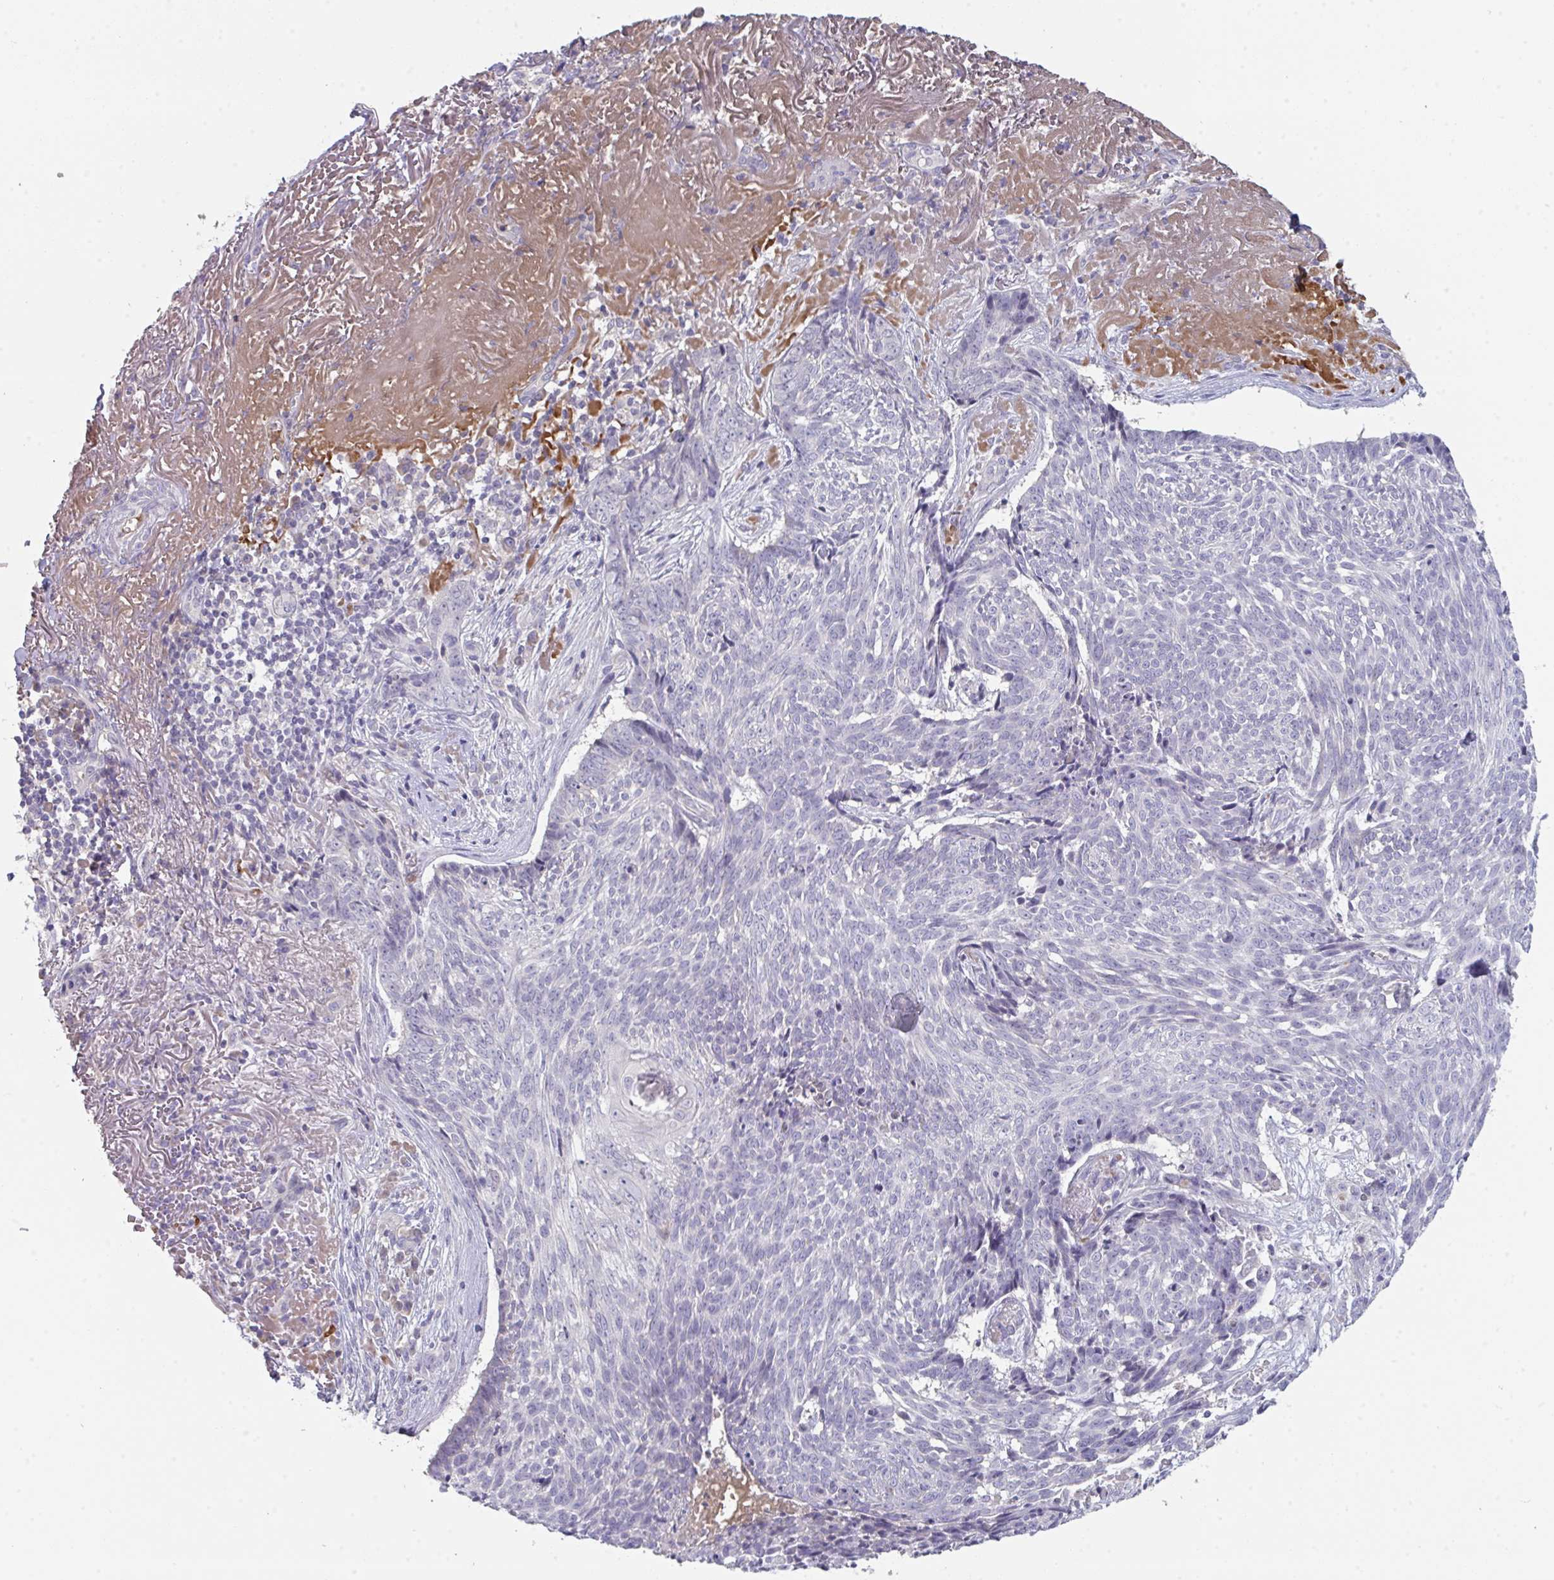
{"staining": {"intensity": "negative", "quantity": "none", "location": "none"}, "tissue": "skin cancer", "cell_type": "Tumor cells", "image_type": "cancer", "snomed": [{"axis": "morphology", "description": "Basal cell carcinoma"}, {"axis": "topography", "description": "Skin"}, {"axis": "topography", "description": "Skin of face"}], "caption": "DAB immunohistochemical staining of skin cancer (basal cell carcinoma) reveals no significant staining in tumor cells.", "gene": "HGFAC", "patient": {"sex": "female", "age": 95}}